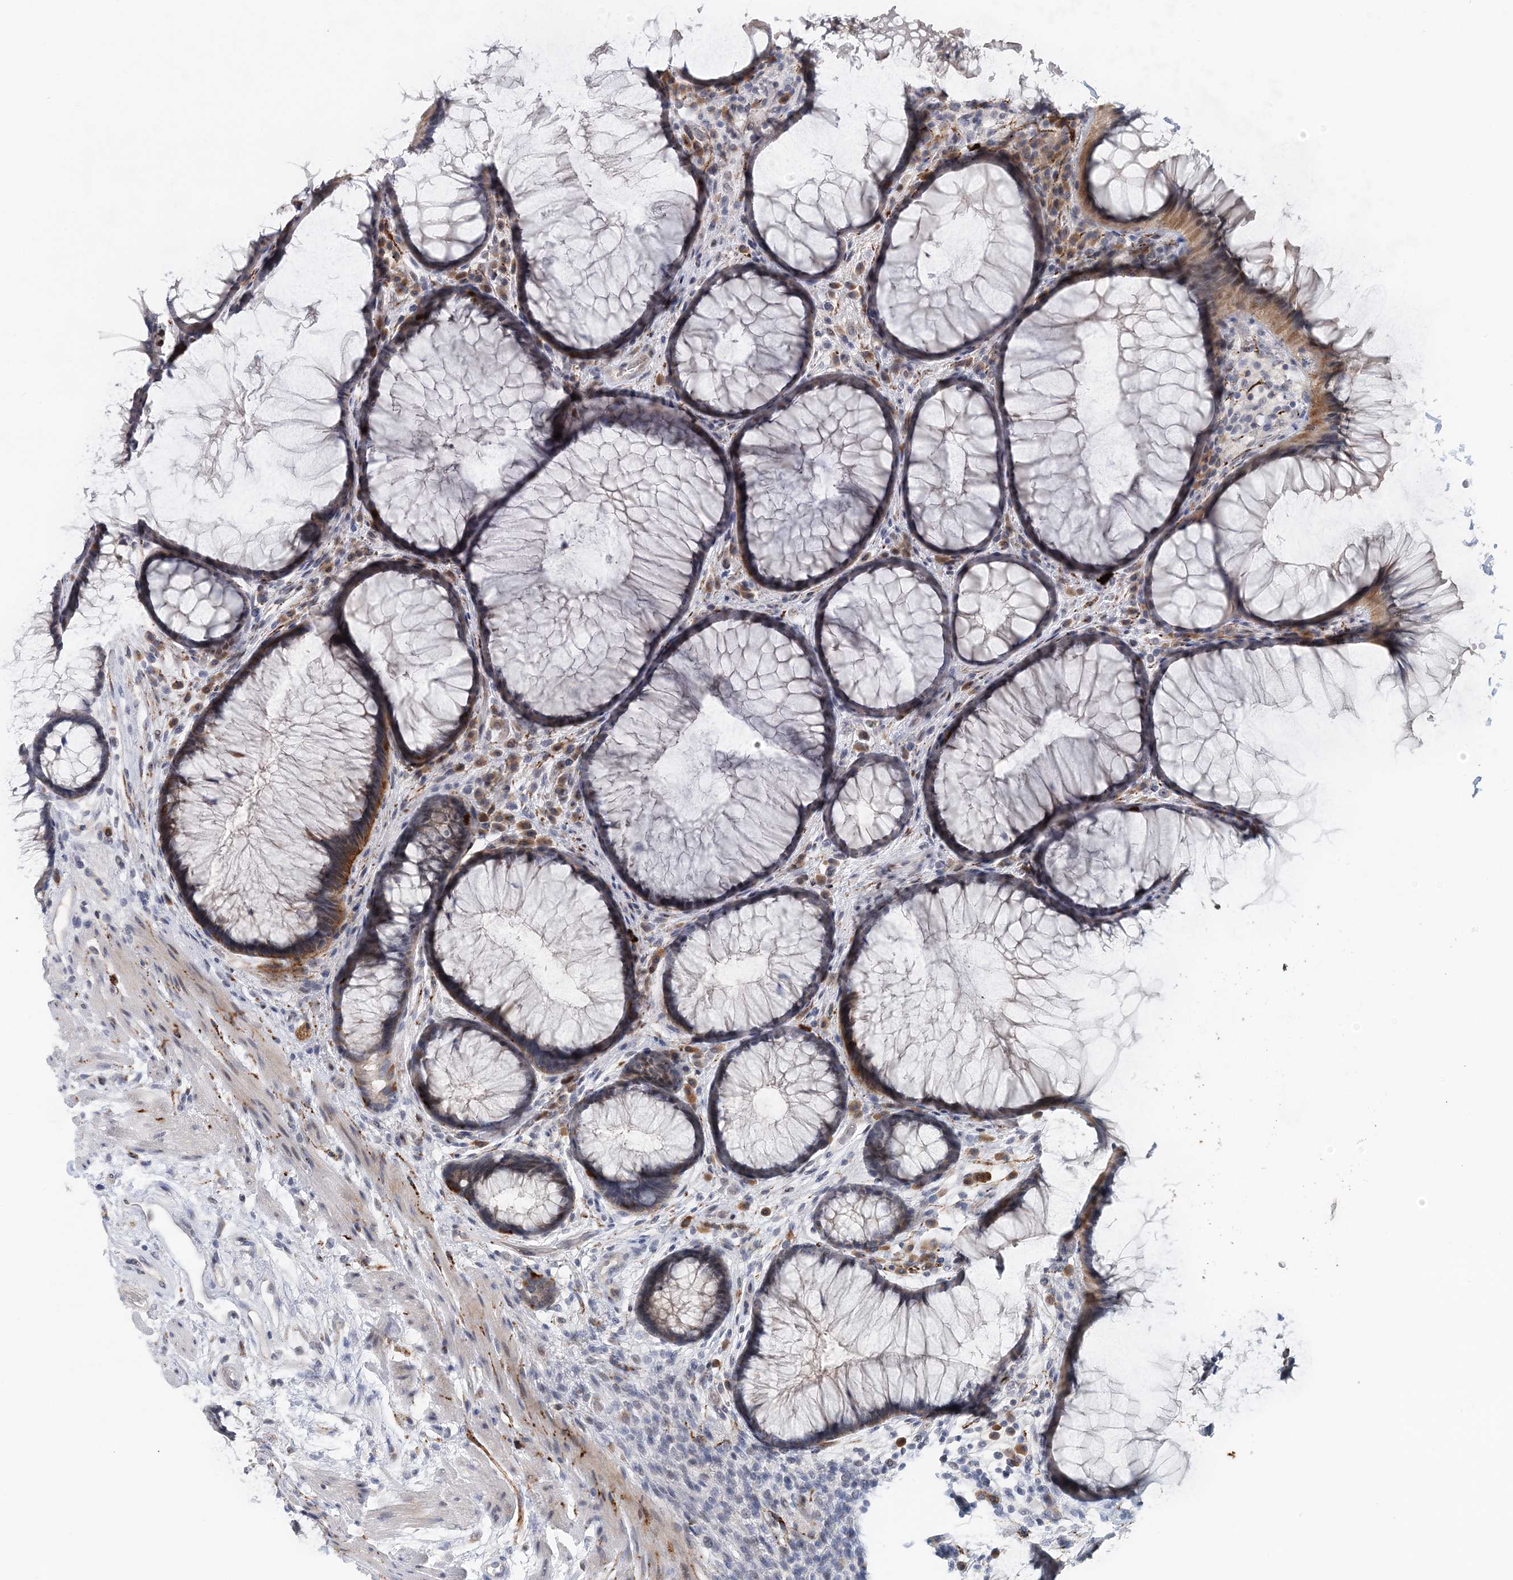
{"staining": {"intensity": "moderate", "quantity": "<25%", "location": "cytoplasmic/membranous,nuclear"}, "tissue": "rectum", "cell_type": "Glandular cells", "image_type": "normal", "snomed": [{"axis": "morphology", "description": "Normal tissue, NOS"}, {"axis": "topography", "description": "Rectum"}], "caption": "Moderate cytoplasmic/membranous,nuclear positivity for a protein is seen in approximately <25% of glandular cells of benign rectum using immunohistochemistry (IHC).", "gene": "SNED1", "patient": {"sex": "male", "age": 51}}